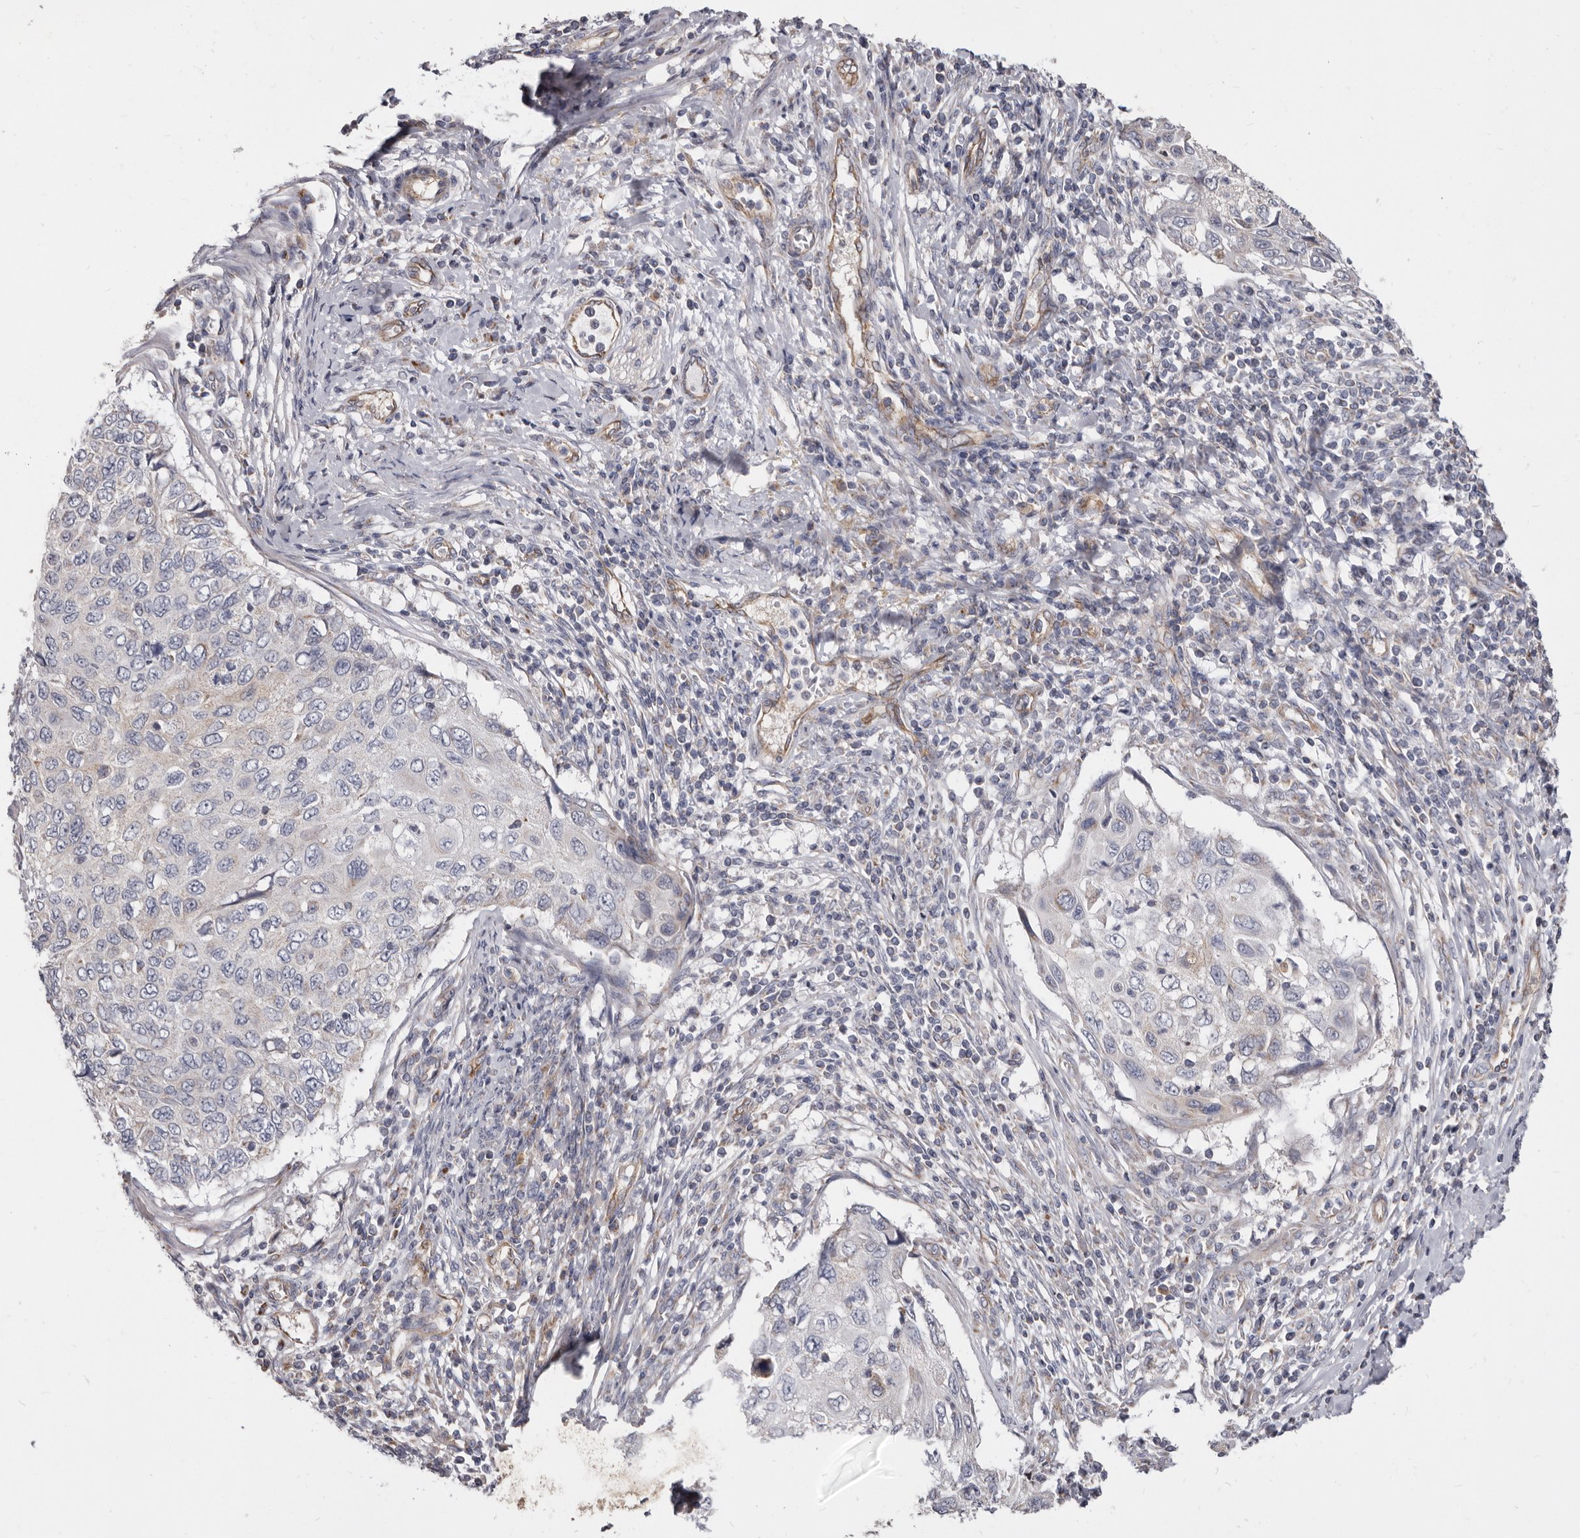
{"staining": {"intensity": "weak", "quantity": "<25%", "location": "cytoplasmic/membranous"}, "tissue": "cervical cancer", "cell_type": "Tumor cells", "image_type": "cancer", "snomed": [{"axis": "morphology", "description": "Squamous cell carcinoma, NOS"}, {"axis": "topography", "description": "Cervix"}], "caption": "Immunohistochemistry of human cervical squamous cell carcinoma exhibits no staining in tumor cells.", "gene": "FMO2", "patient": {"sex": "female", "age": 70}}